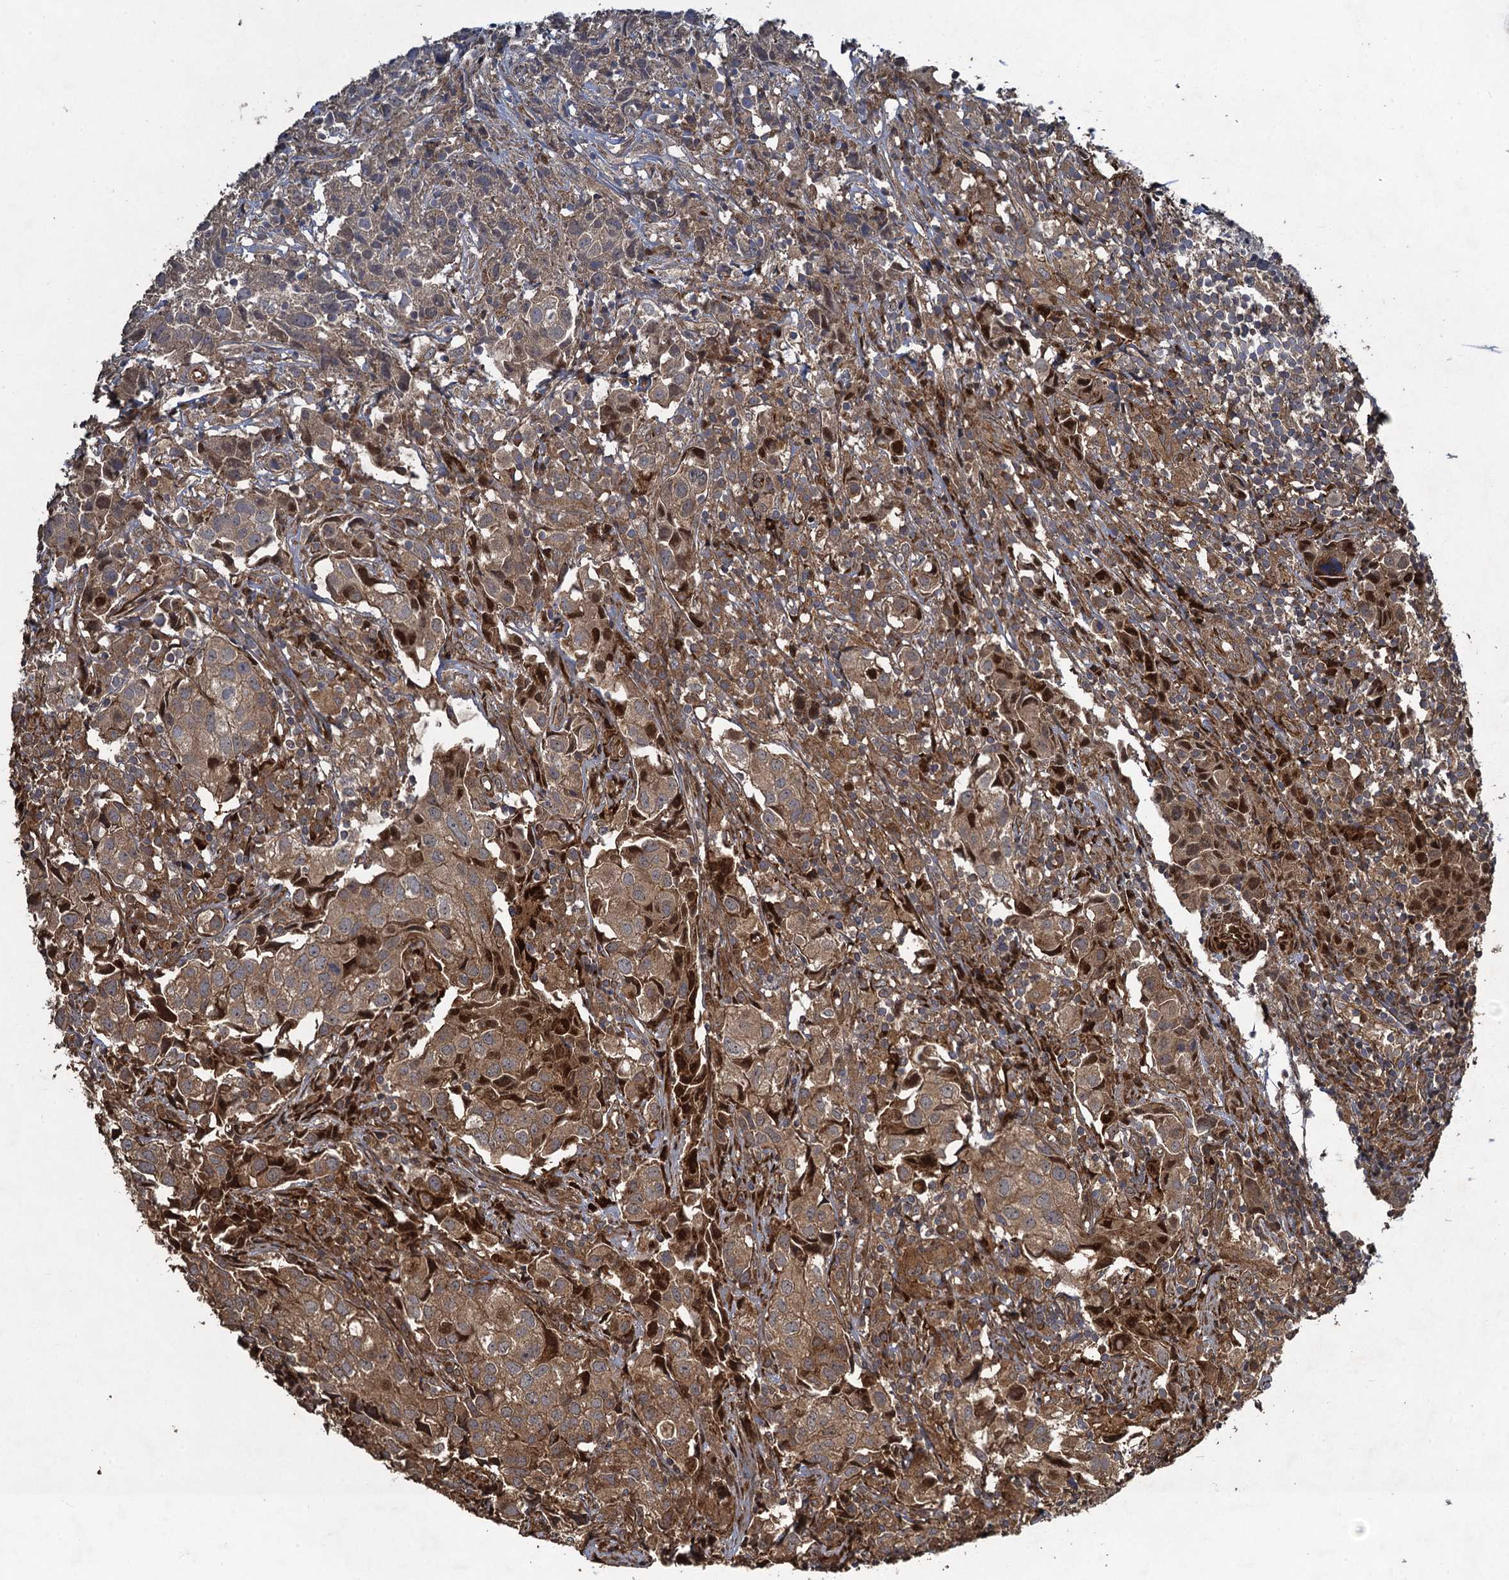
{"staining": {"intensity": "moderate", "quantity": ">75%", "location": "cytoplasmic/membranous"}, "tissue": "urothelial cancer", "cell_type": "Tumor cells", "image_type": "cancer", "snomed": [{"axis": "morphology", "description": "Urothelial carcinoma, High grade"}, {"axis": "topography", "description": "Urinary bladder"}], "caption": "Tumor cells demonstrate moderate cytoplasmic/membranous staining in approximately >75% of cells in urothelial carcinoma (high-grade). Immunohistochemistry stains the protein in brown and the nuclei are stained blue.", "gene": "NUDT22", "patient": {"sex": "female", "age": 75}}